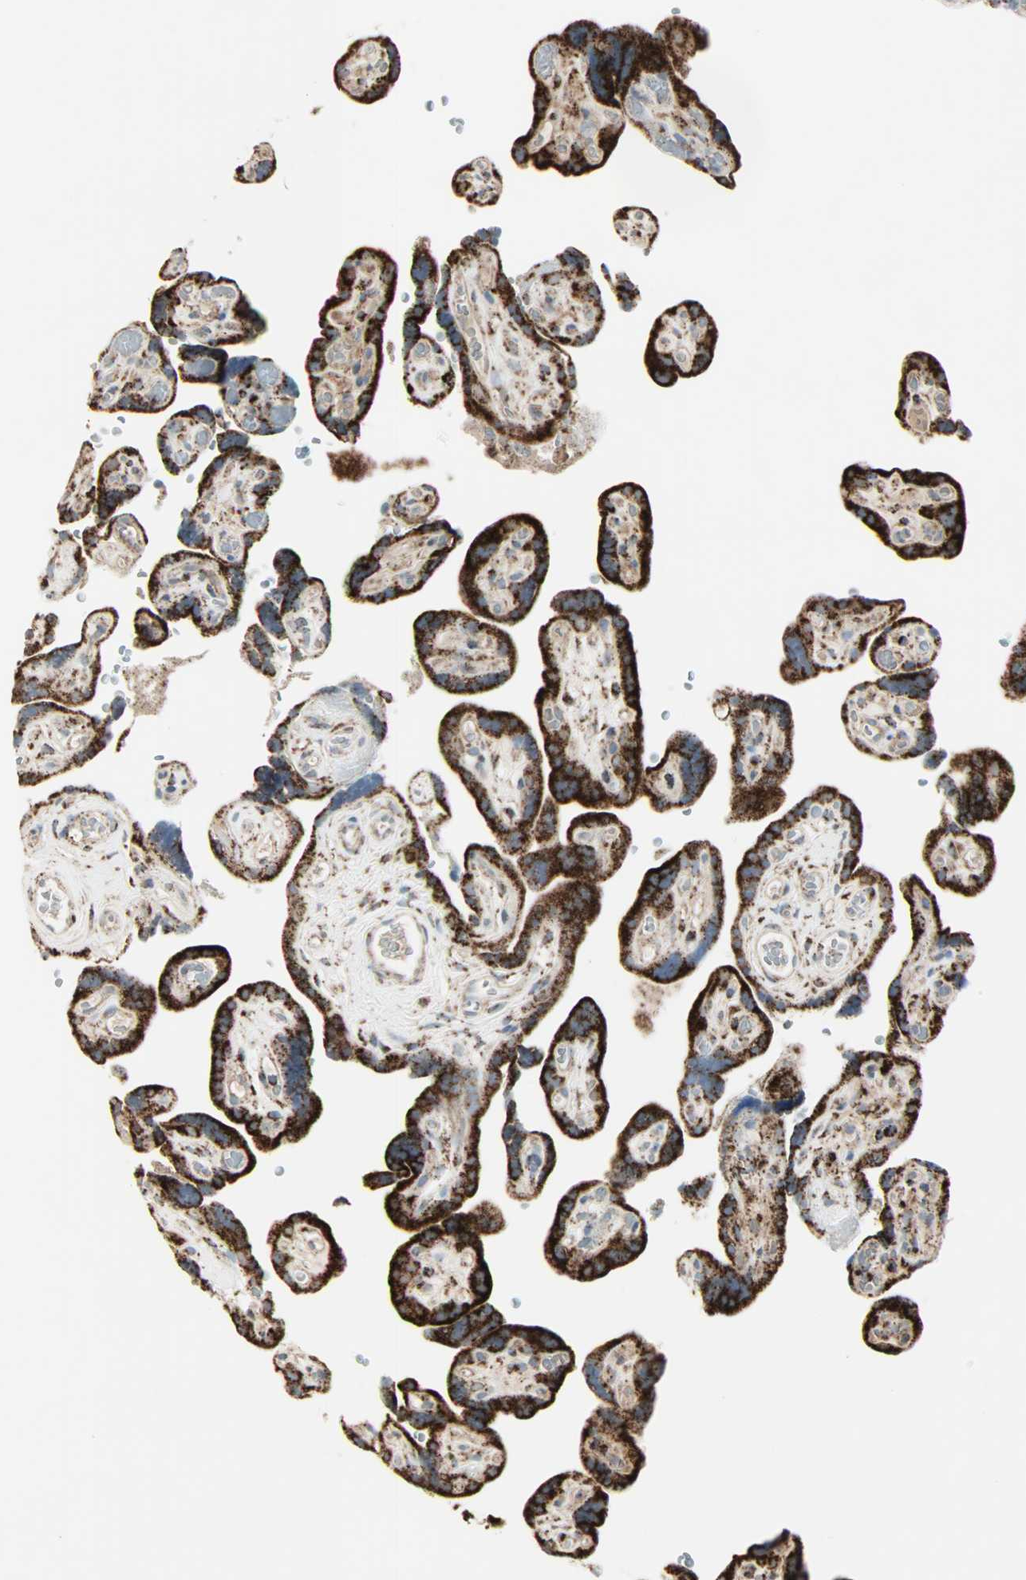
{"staining": {"intensity": "strong", "quantity": ">75%", "location": "cytoplasmic/membranous"}, "tissue": "placenta", "cell_type": "Decidual cells", "image_type": "normal", "snomed": [{"axis": "morphology", "description": "Normal tissue, NOS"}, {"axis": "topography", "description": "Placenta"}], "caption": "IHC (DAB) staining of unremarkable placenta demonstrates strong cytoplasmic/membranous protein positivity in approximately >75% of decidual cells.", "gene": "IDH2", "patient": {"sex": "female", "age": 30}}